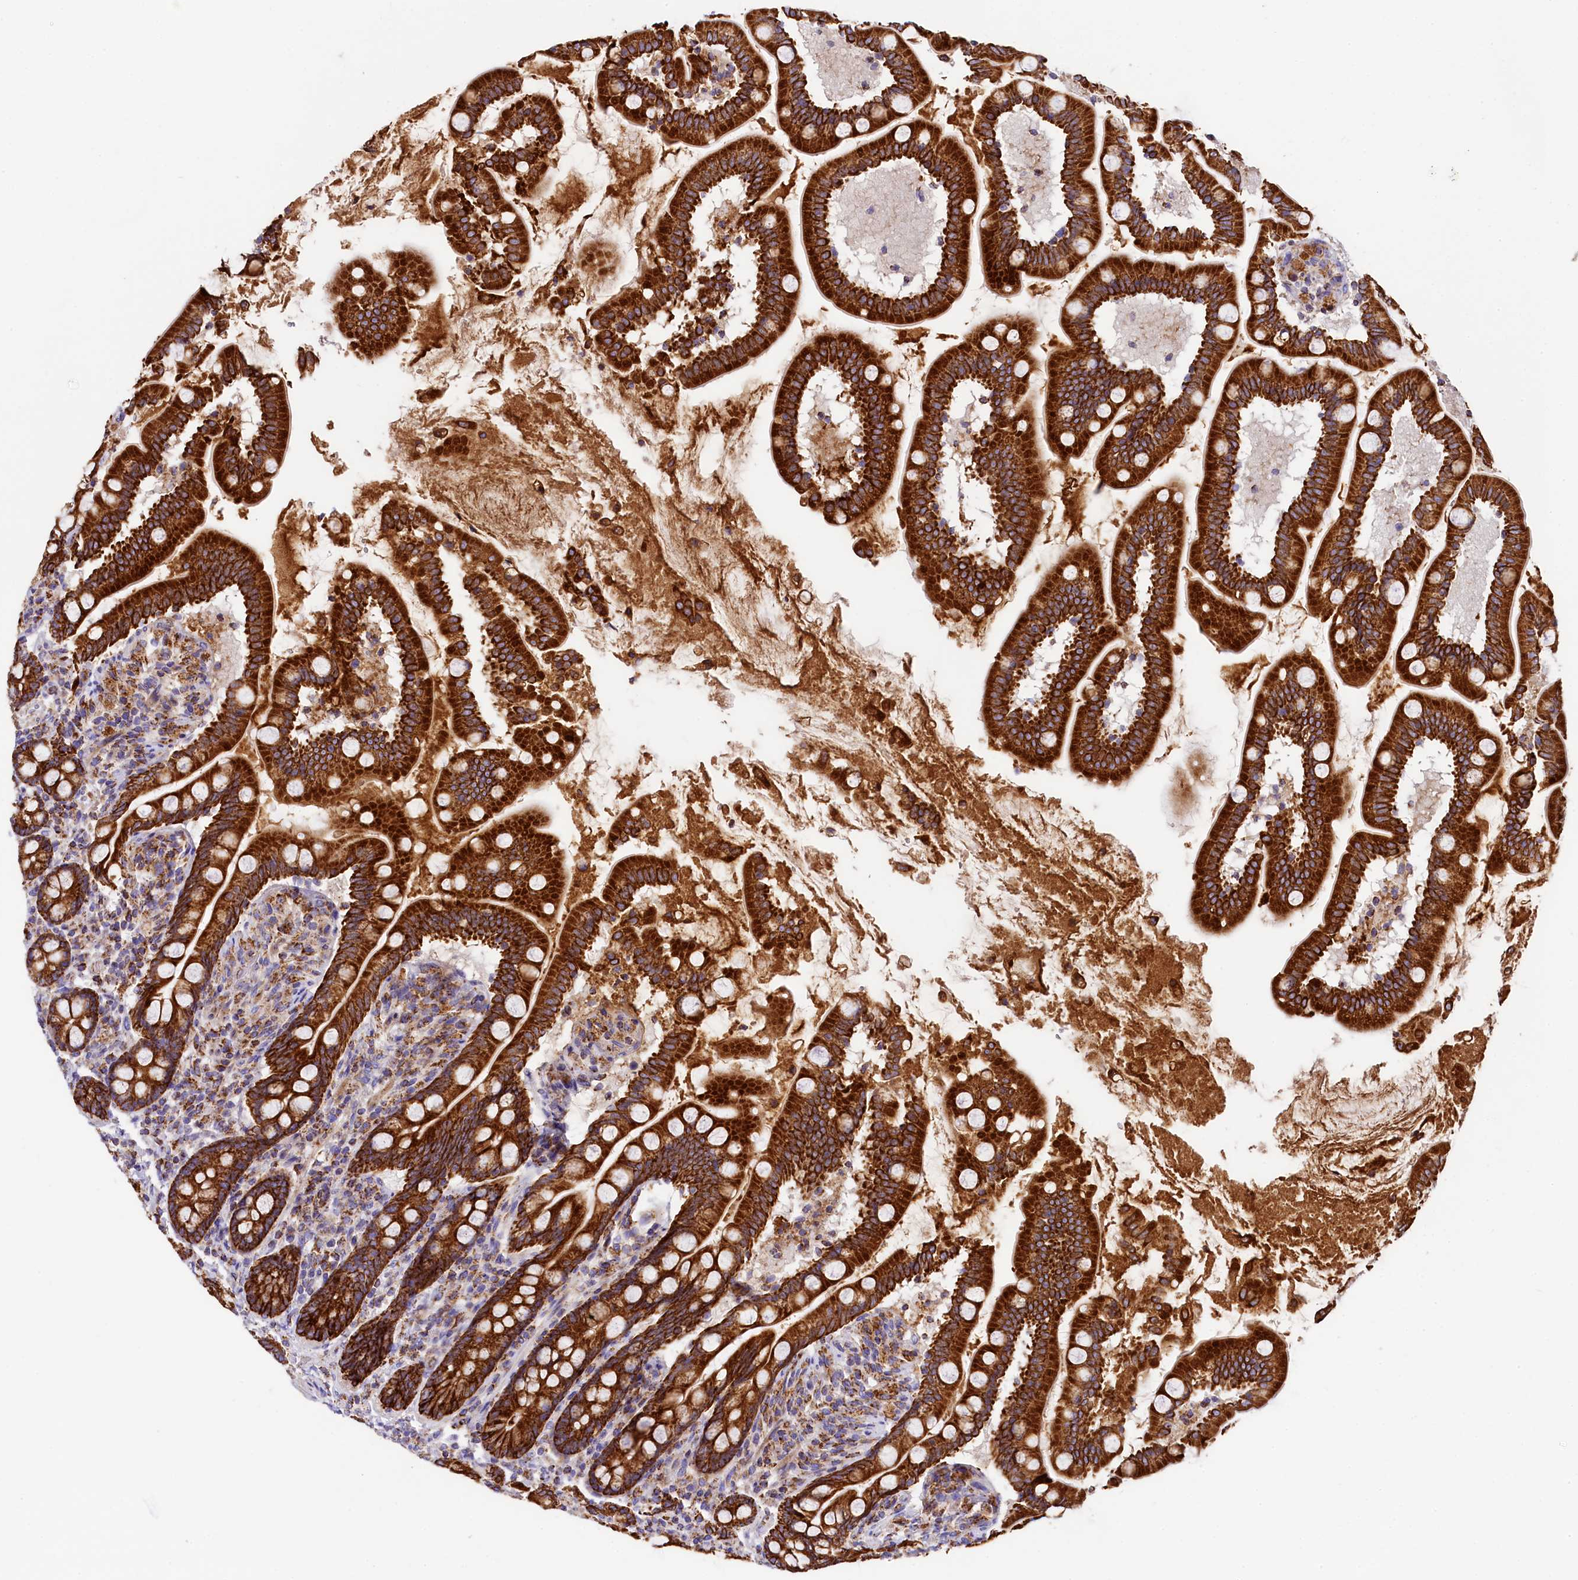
{"staining": {"intensity": "strong", "quantity": ">75%", "location": "cytoplasmic/membranous"}, "tissue": "small intestine", "cell_type": "Glandular cells", "image_type": "normal", "snomed": [{"axis": "morphology", "description": "Normal tissue, NOS"}, {"axis": "topography", "description": "Small intestine"}], "caption": "IHC micrograph of unremarkable small intestine: human small intestine stained using immunohistochemistry (IHC) reveals high levels of strong protein expression localized specifically in the cytoplasmic/membranous of glandular cells, appearing as a cytoplasmic/membranous brown color.", "gene": "CLYBL", "patient": {"sex": "female", "age": 64}}